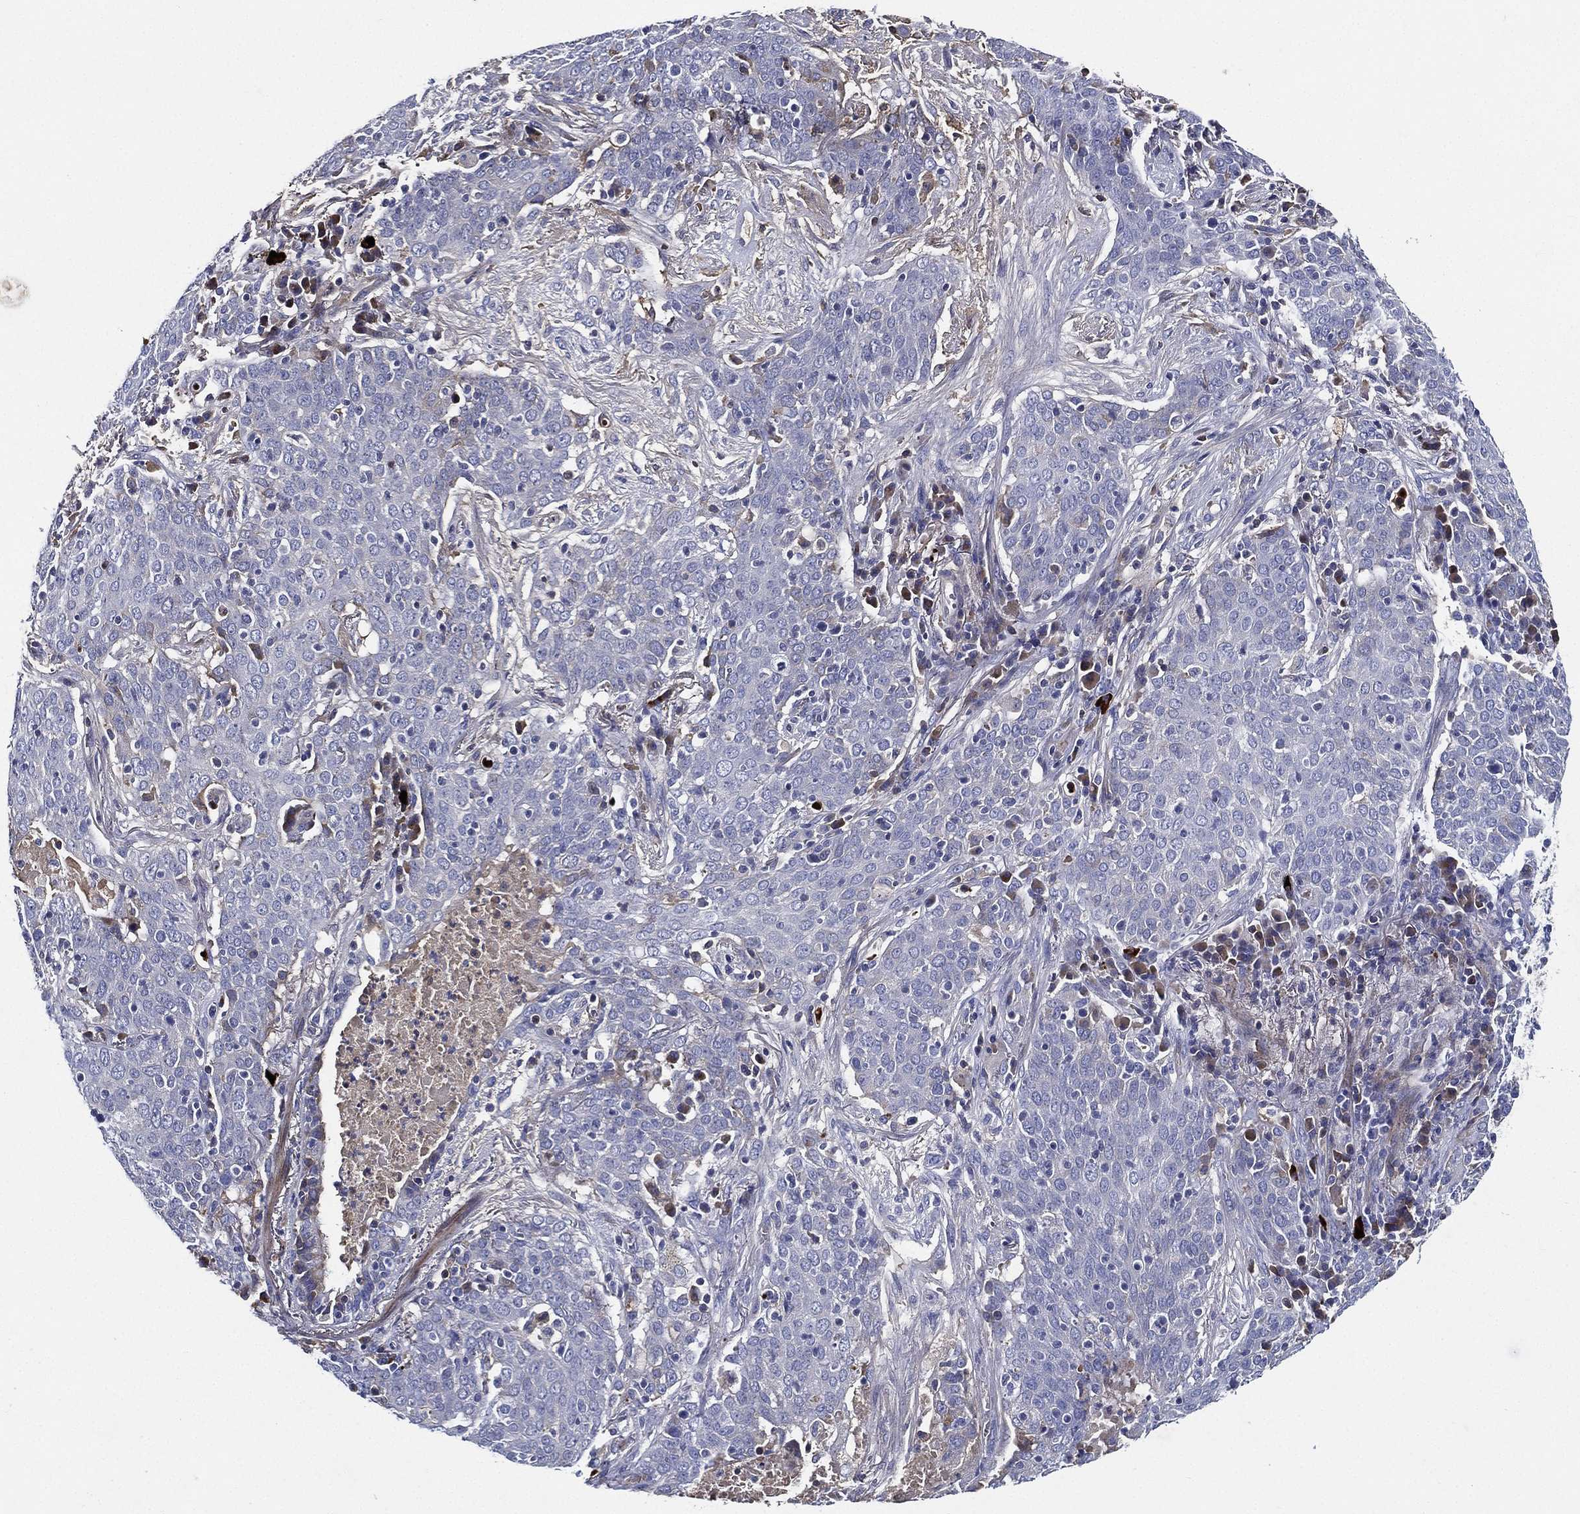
{"staining": {"intensity": "negative", "quantity": "none", "location": "none"}, "tissue": "lung cancer", "cell_type": "Tumor cells", "image_type": "cancer", "snomed": [{"axis": "morphology", "description": "Squamous cell carcinoma, NOS"}, {"axis": "topography", "description": "Lung"}], "caption": "The immunohistochemistry (IHC) micrograph has no significant staining in tumor cells of squamous cell carcinoma (lung) tissue.", "gene": "TMPRSS11D", "patient": {"sex": "male", "age": 82}}